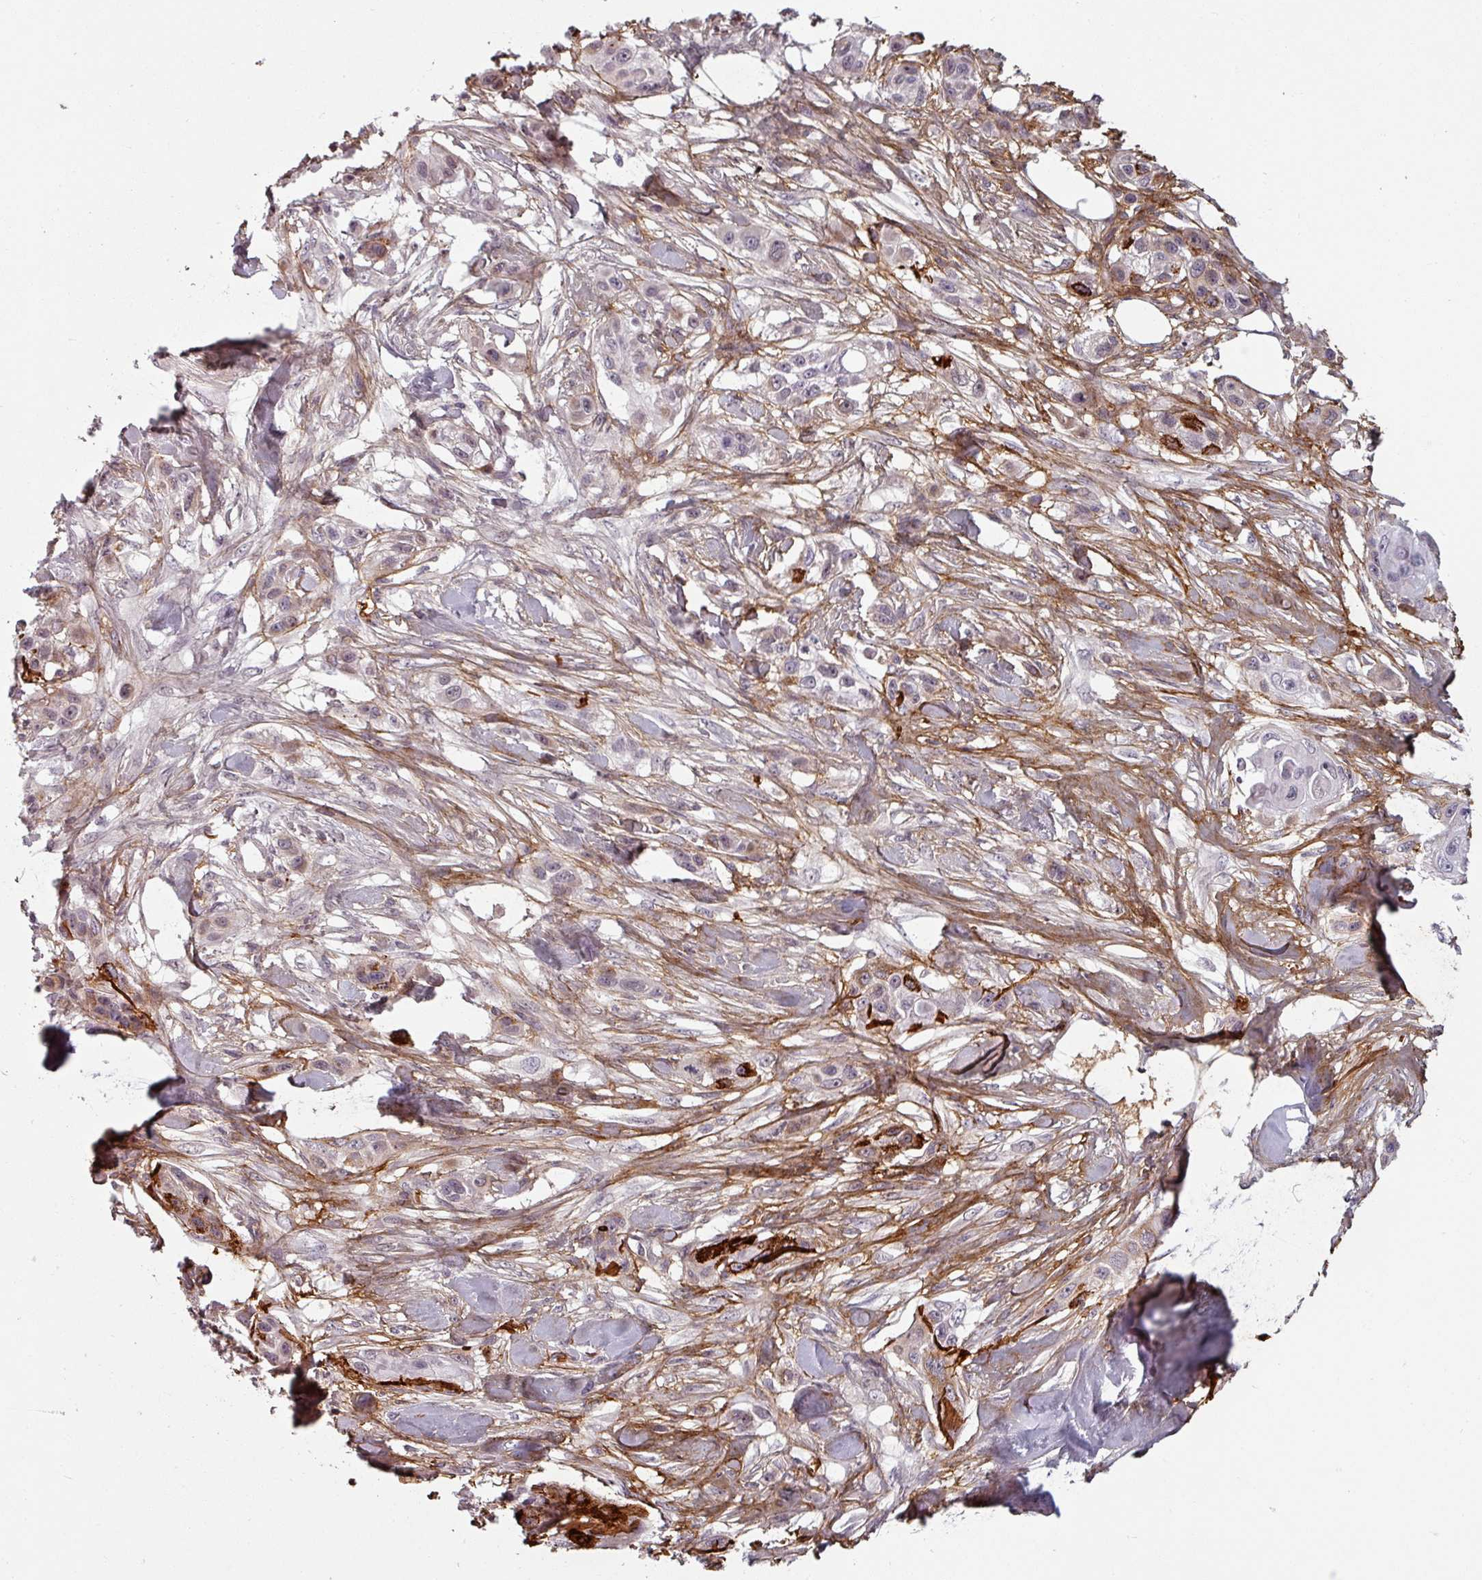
{"staining": {"intensity": "weak", "quantity": "<25%", "location": "cytoplasmic/membranous"}, "tissue": "skin cancer", "cell_type": "Tumor cells", "image_type": "cancer", "snomed": [{"axis": "morphology", "description": "Squamous cell carcinoma, NOS"}, {"axis": "topography", "description": "Skin"}], "caption": "This is a micrograph of immunohistochemistry staining of skin cancer, which shows no positivity in tumor cells. (DAB (3,3'-diaminobenzidine) IHC, high magnification).", "gene": "CYB5RL", "patient": {"sex": "male", "age": 63}}